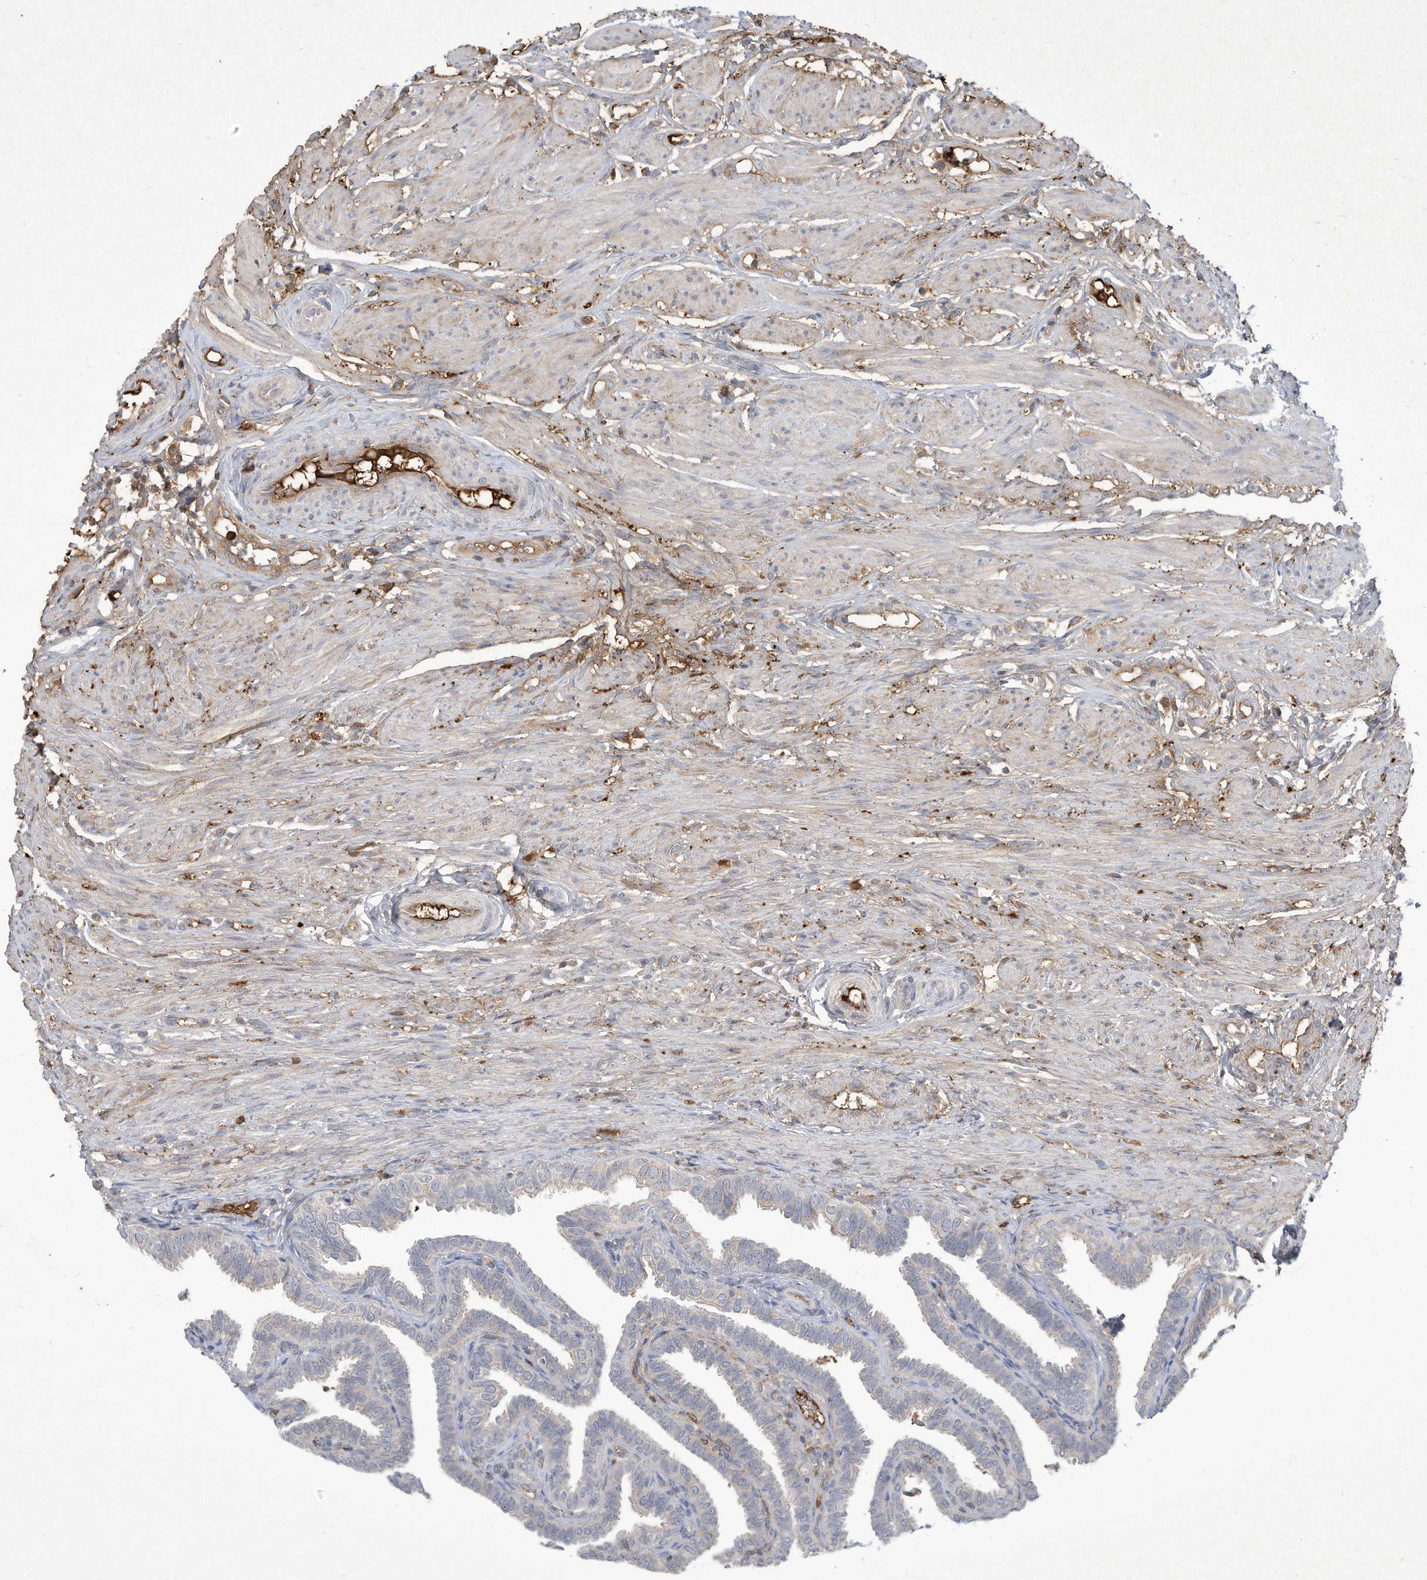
{"staining": {"intensity": "negative", "quantity": "none", "location": "none"}, "tissue": "fallopian tube", "cell_type": "Glandular cells", "image_type": "normal", "snomed": [{"axis": "morphology", "description": "Normal tissue, NOS"}, {"axis": "topography", "description": "Fallopian tube"}], "caption": "Glandular cells are negative for brown protein staining in normal fallopian tube. (DAB (3,3'-diaminobenzidine) immunohistochemistry with hematoxylin counter stain).", "gene": "HAS3", "patient": {"sex": "female", "age": 39}}